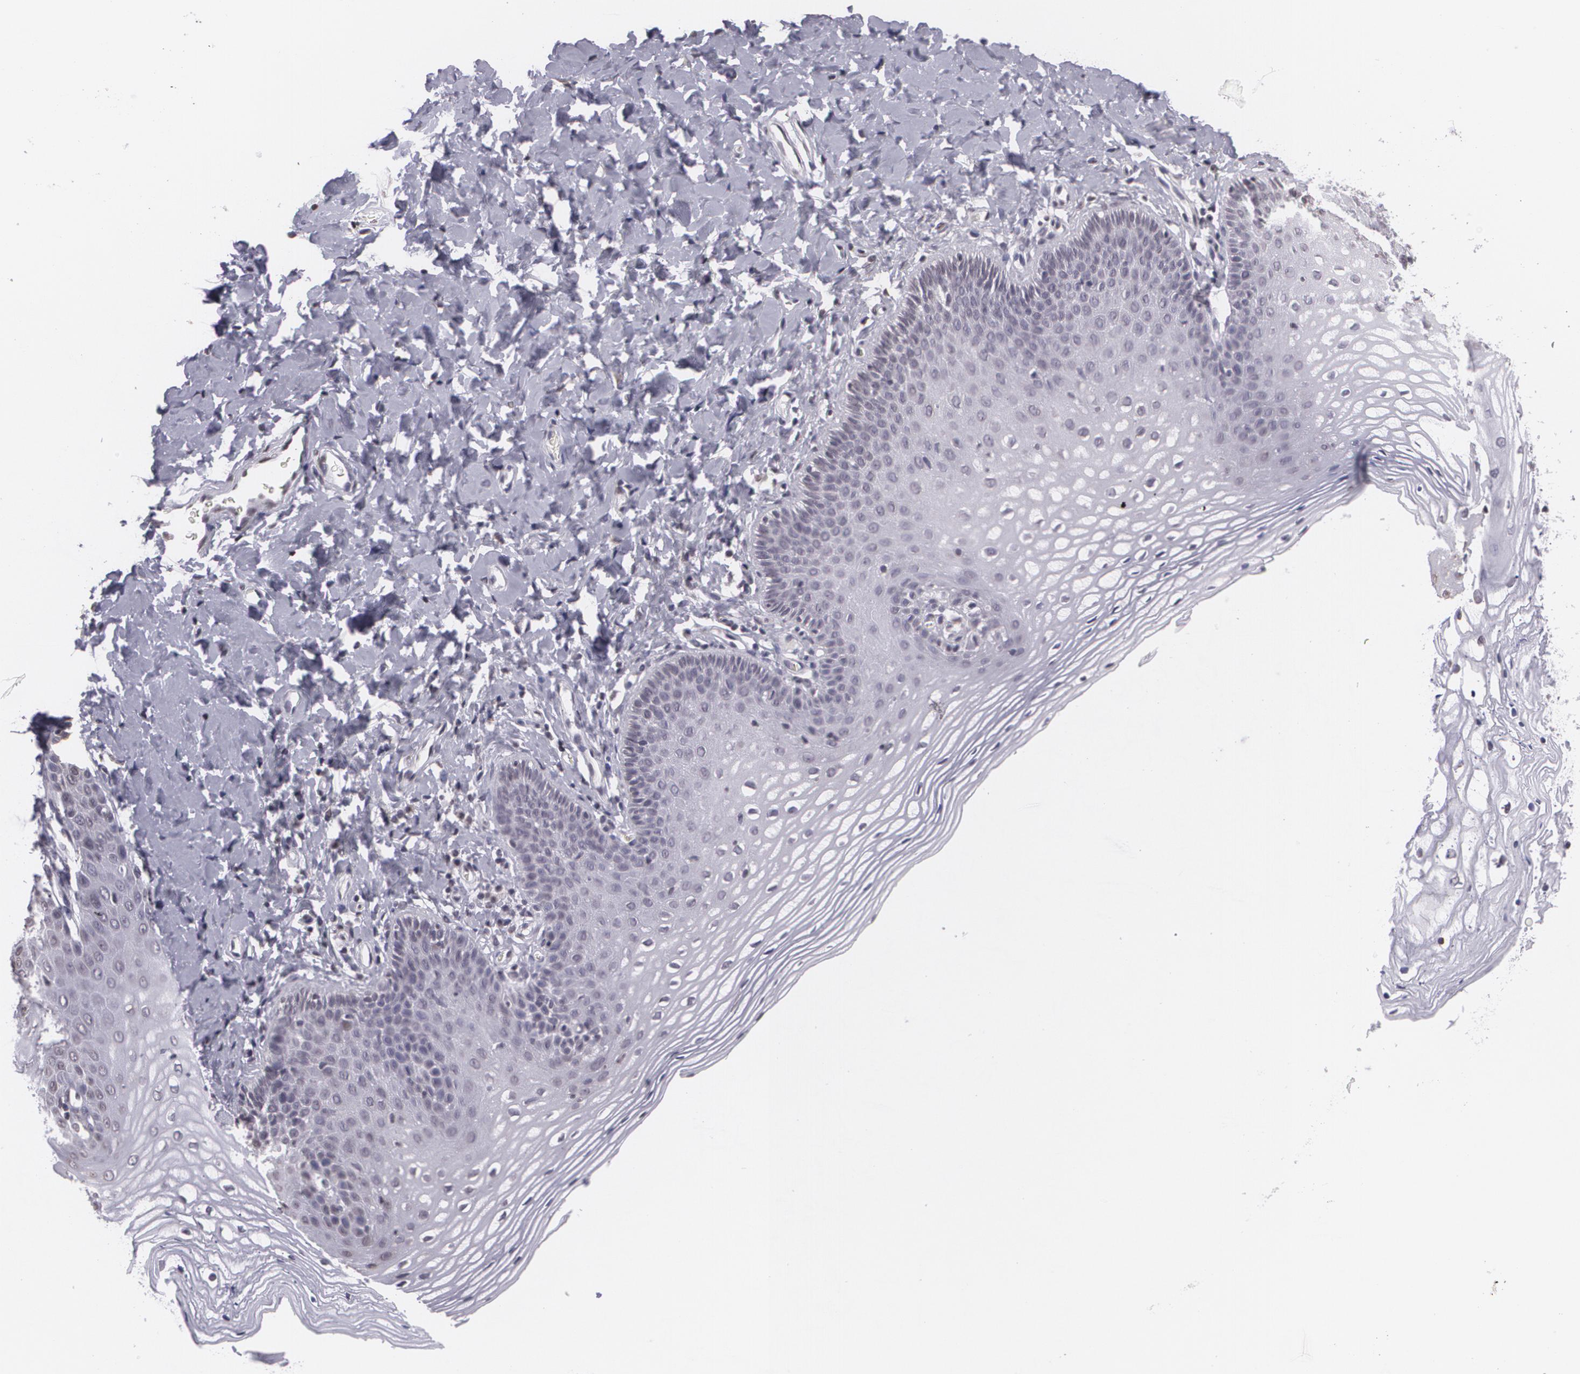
{"staining": {"intensity": "negative", "quantity": "none", "location": "none"}, "tissue": "vagina", "cell_type": "Squamous epithelial cells", "image_type": "normal", "snomed": [{"axis": "morphology", "description": "Normal tissue, NOS"}, {"axis": "topography", "description": "Vagina"}], "caption": "Immunohistochemistry (IHC) image of unremarkable vagina: human vagina stained with DAB (3,3'-diaminobenzidine) exhibits no significant protein positivity in squamous epithelial cells.", "gene": "MUC1", "patient": {"sex": "female", "age": 55}}